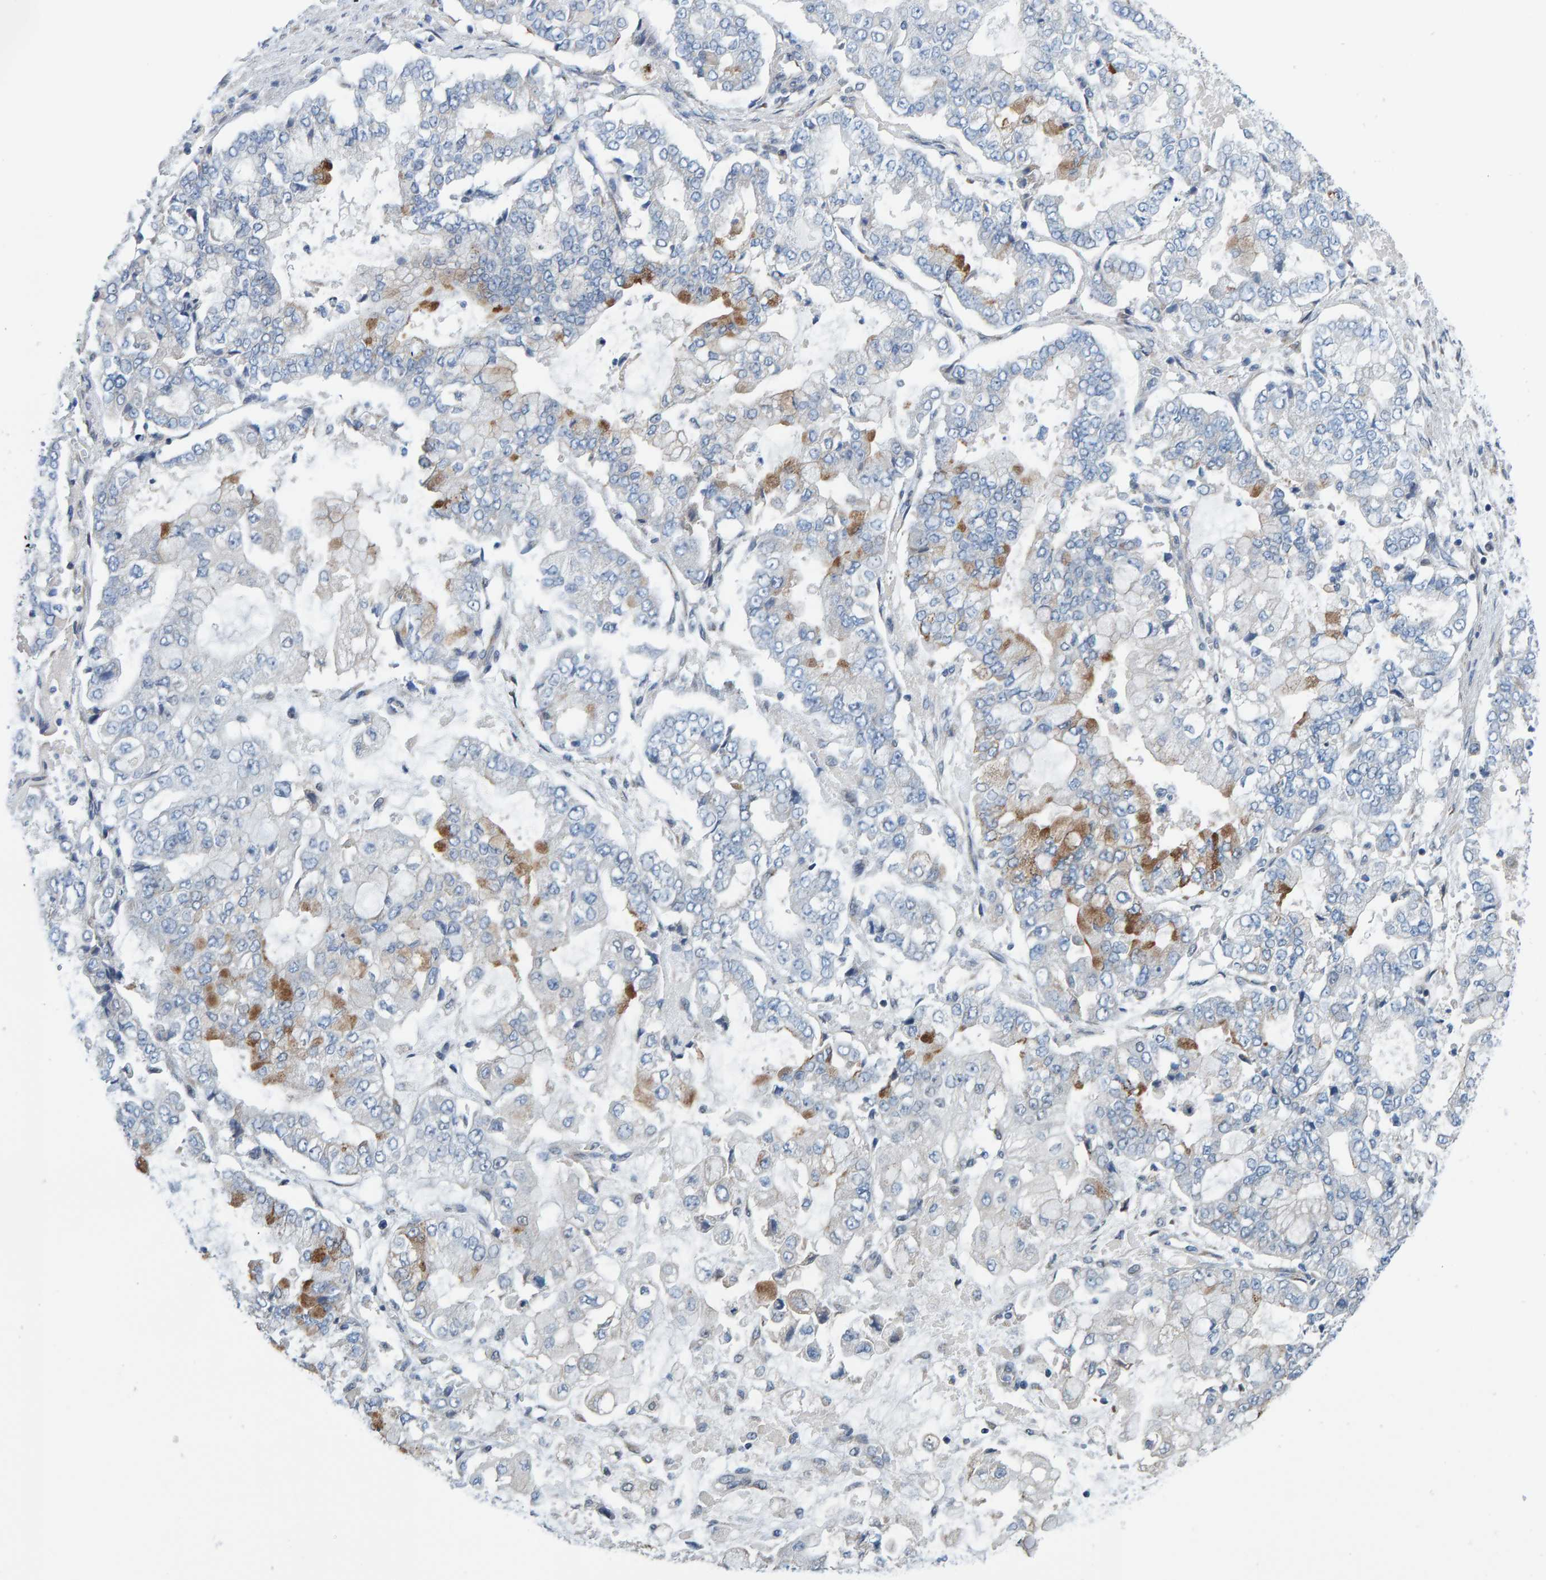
{"staining": {"intensity": "moderate", "quantity": "<25%", "location": "cytoplasmic/membranous"}, "tissue": "stomach cancer", "cell_type": "Tumor cells", "image_type": "cancer", "snomed": [{"axis": "morphology", "description": "Adenocarcinoma, NOS"}, {"axis": "topography", "description": "Stomach"}], "caption": "Stomach cancer was stained to show a protein in brown. There is low levels of moderate cytoplasmic/membranous positivity in about <25% of tumor cells.", "gene": "SCRN2", "patient": {"sex": "male", "age": 76}}